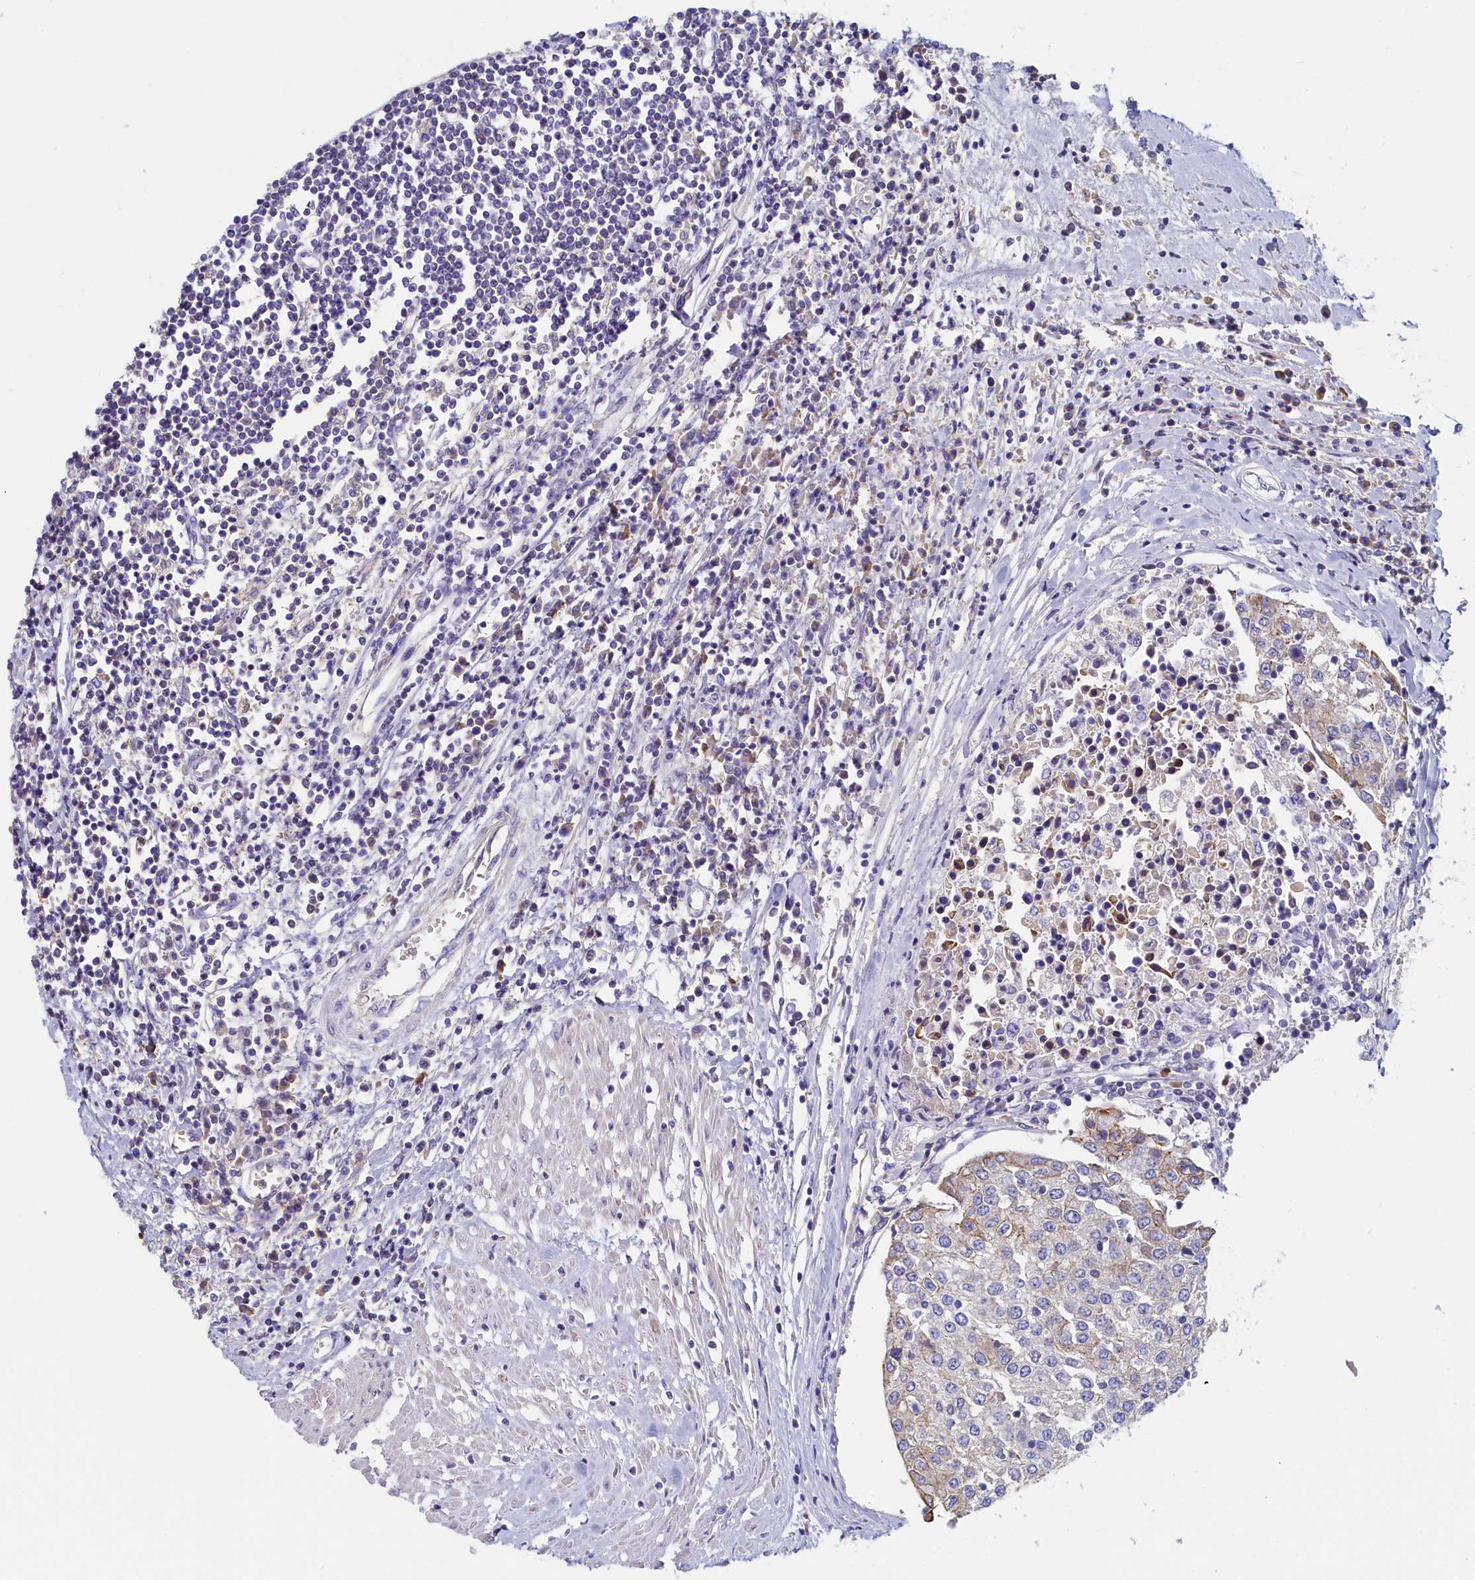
{"staining": {"intensity": "weak", "quantity": "<25%", "location": "cytoplasmic/membranous"}, "tissue": "urothelial cancer", "cell_type": "Tumor cells", "image_type": "cancer", "snomed": [{"axis": "morphology", "description": "Urothelial carcinoma, High grade"}, {"axis": "topography", "description": "Urinary bladder"}], "caption": "This is an immunohistochemistry image of human urothelial cancer. There is no expression in tumor cells.", "gene": "GUCA1C", "patient": {"sex": "female", "age": 85}}